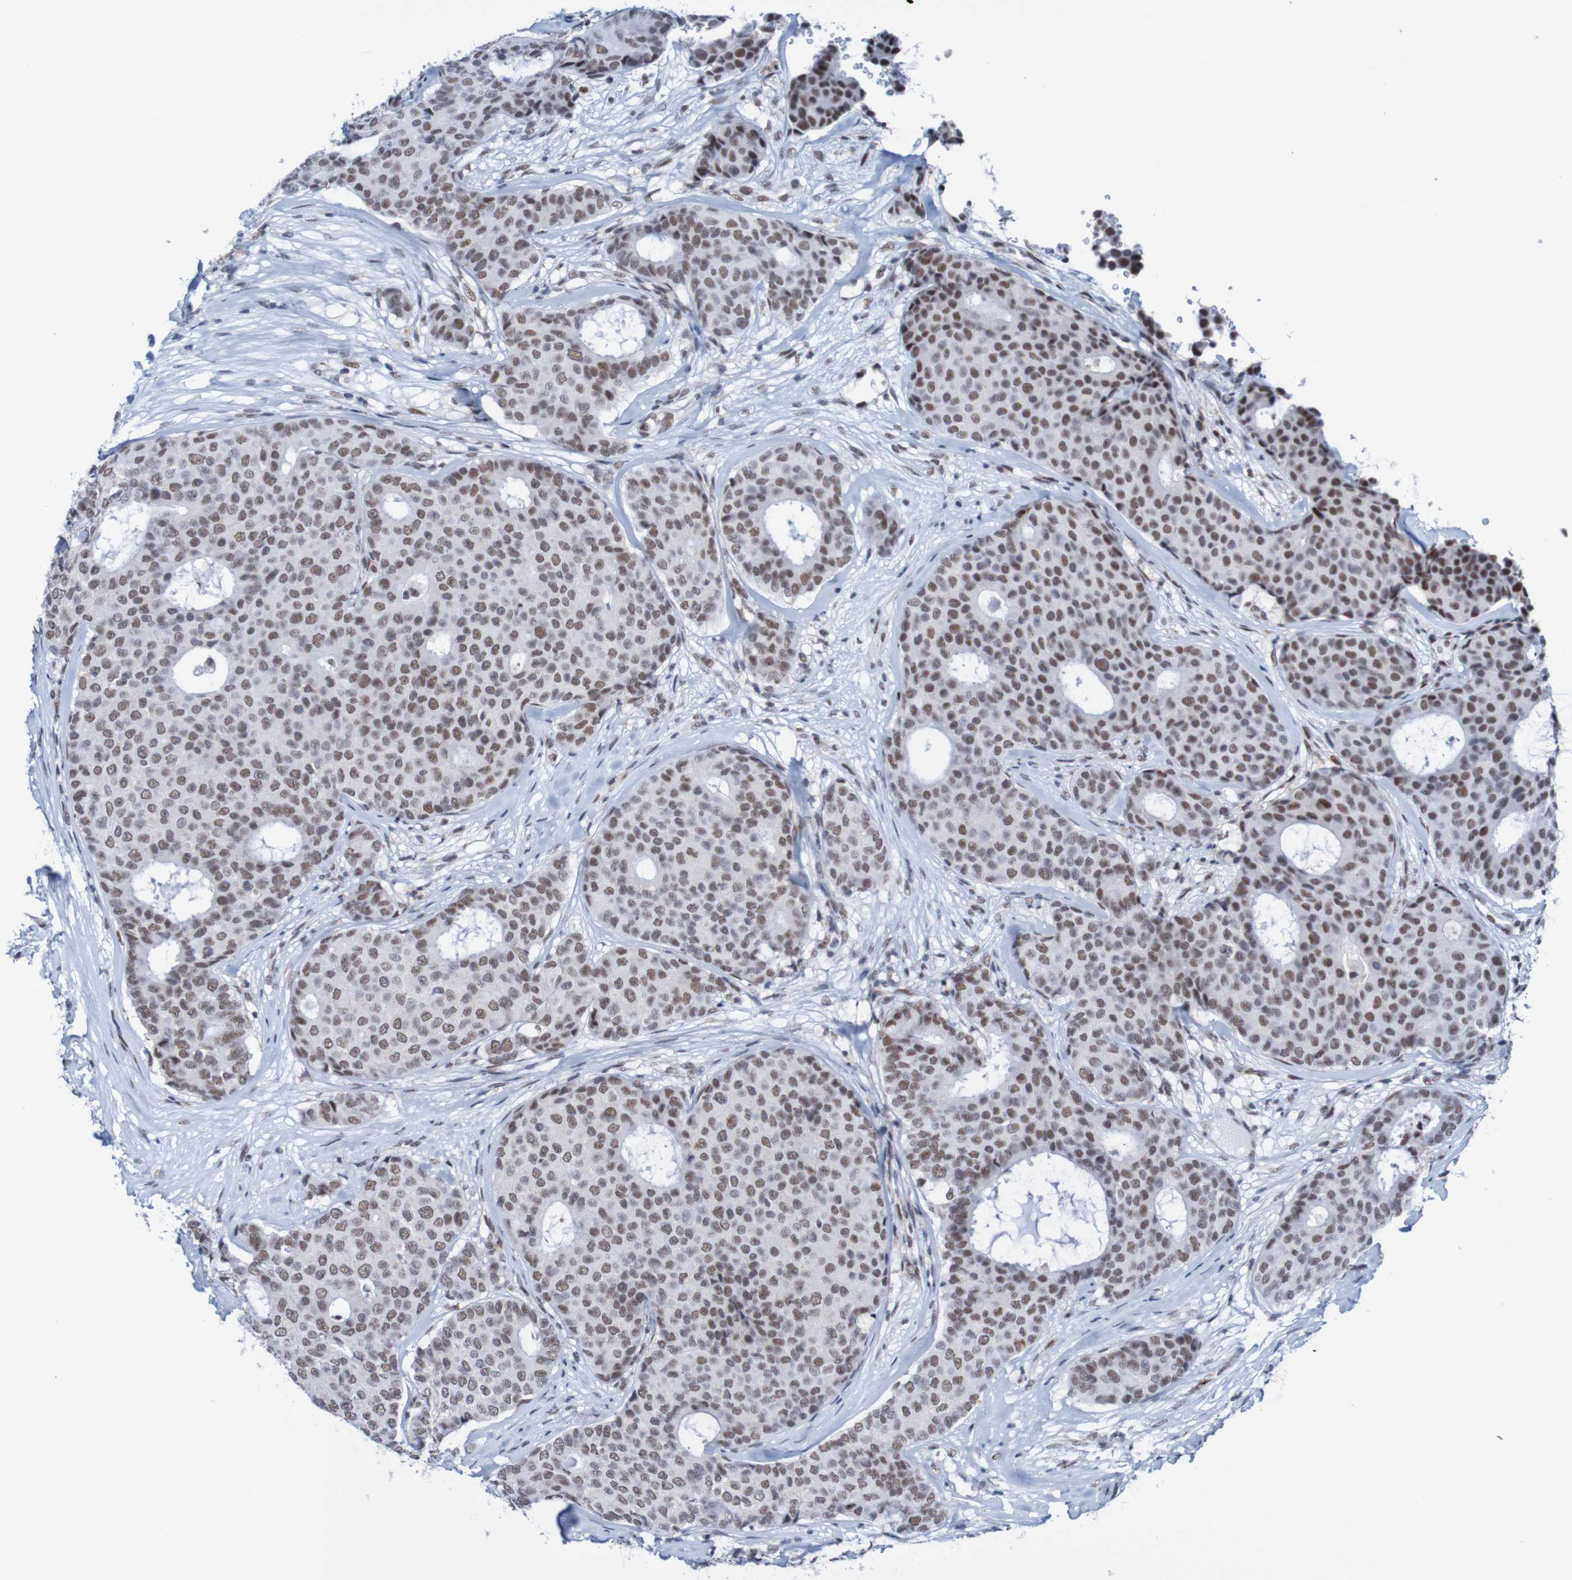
{"staining": {"intensity": "moderate", "quantity": "25%-75%", "location": "nuclear"}, "tissue": "breast cancer", "cell_type": "Tumor cells", "image_type": "cancer", "snomed": [{"axis": "morphology", "description": "Duct carcinoma"}, {"axis": "topography", "description": "Breast"}], "caption": "The immunohistochemical stain highlights moderate nuclear expression in tumor cells of breast infiltrating ductal carcinoma tissue. (Brightfield microscopy of DAB IHC at high magnification).", "gene": "CDC5L", "patient": {"sex": "female", "age": 75}}